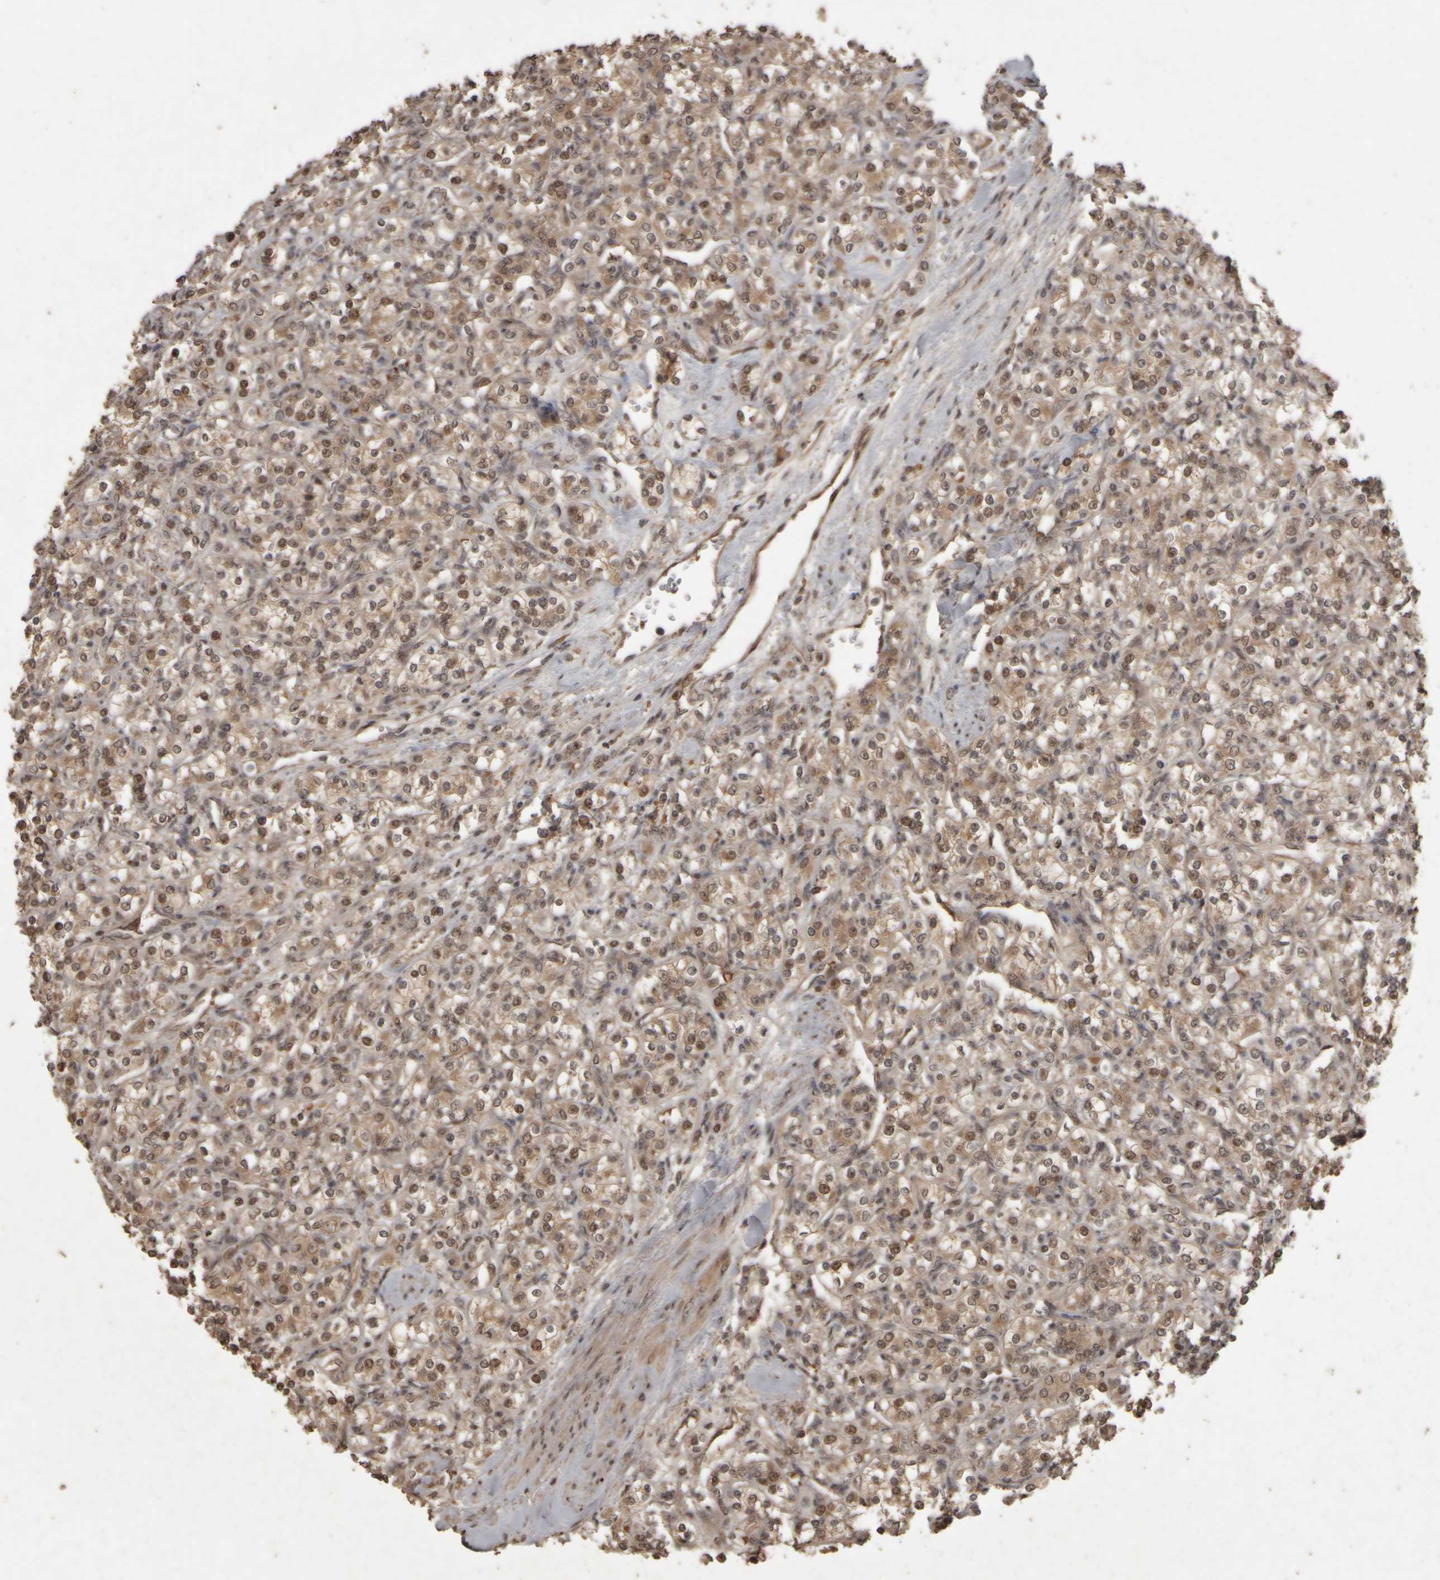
{"staining": {"intensity": "moderate", "quantity": ">75%", "location": "nuclear"}, "tissue": "renal cancer", "cell_type": "Tumor cells", "image_type": "cancer", "snomed": [{"axis": "morphology", "description": "Adenocarcinoma, NOS"}, {"axis": "topography", "description": "Kidney"}], "caption": "An immunohistochemistry image of tumor tissue is shown. Protein staining in brown highlights moderate nuclear positivity in renal adenocarcinoma within tumor cells.", "gene": "ACO1", "patient": {"sex": "male", "age": 77}}